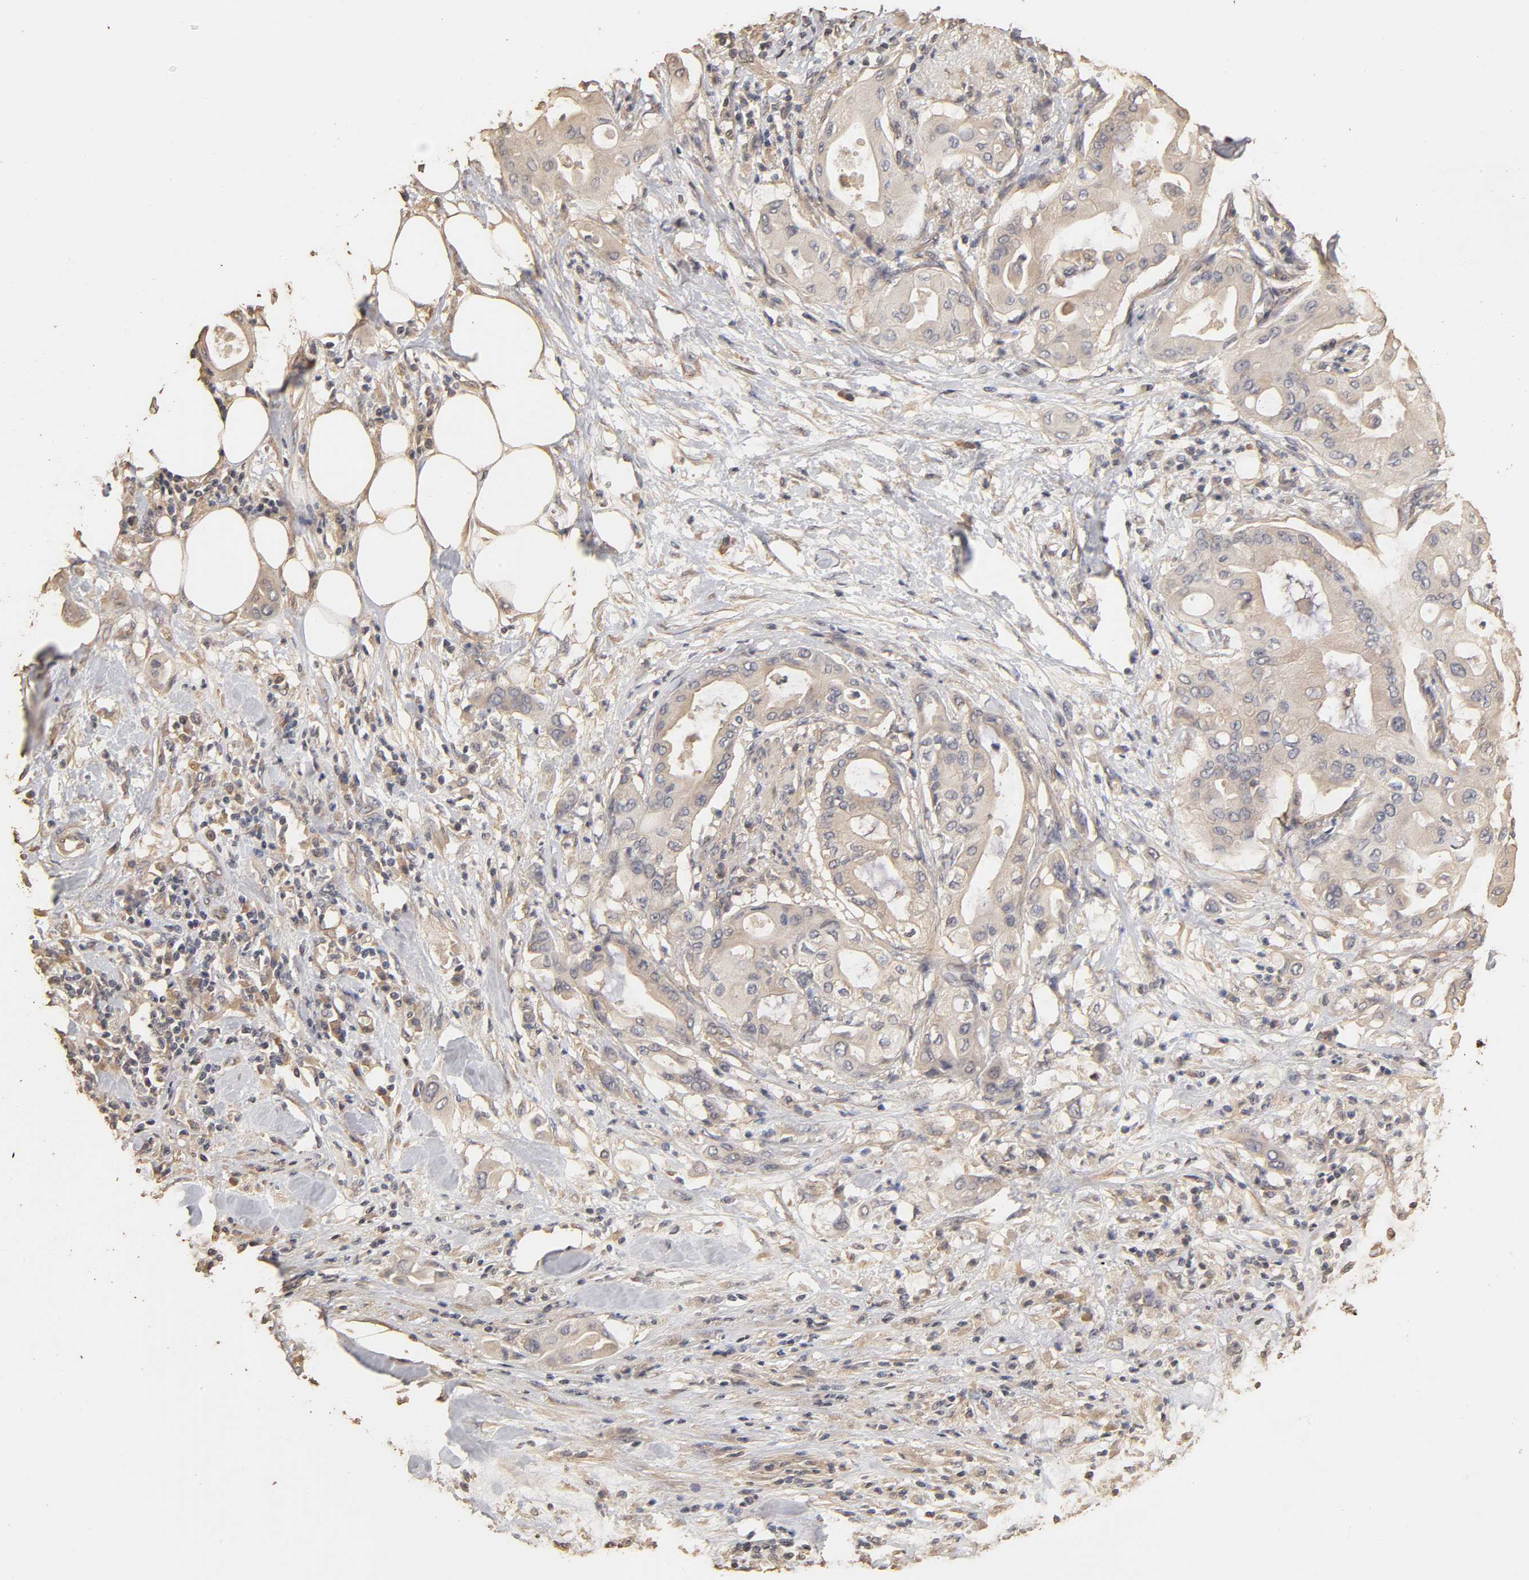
{"staining": {"intensity": "weak", "quantity": "25%-75%", "location": "cytoplasmic/membranous"}, "tissue": "pancreatic cancer", "cell_type": "Tumor cells", "image_type": "cancer", "snomed": [{"axis": "morphology", "description": "Adenocarcinoma, NOS"}, {"axis": "morphology", "description": "Adenocarcinoma, metastatic, NOS"}, {"axis": "topography", "description": "Lymph node"}, {"axis": "topography", "description": "Pancreas"}, {"axis": "topography", "description": "Duodenum"}], "caption": "Immunohistochemistry (IHC) staining of pancreatic cancer (adenocarcinoma), which exhibits low levels of weak cytoplasmic/membranous staining in approximately 25%-75% of tumor cells indicating weak cytoplasmic/membranous protein expression. The staining was performed using DAB (3,3'-diaminobenzidine) (brown) for protein detection and nuclei were counterstained in hematoxylin (blue).", "gene": "VSIG4", "patient": {"sex": "female", "age": 64}}